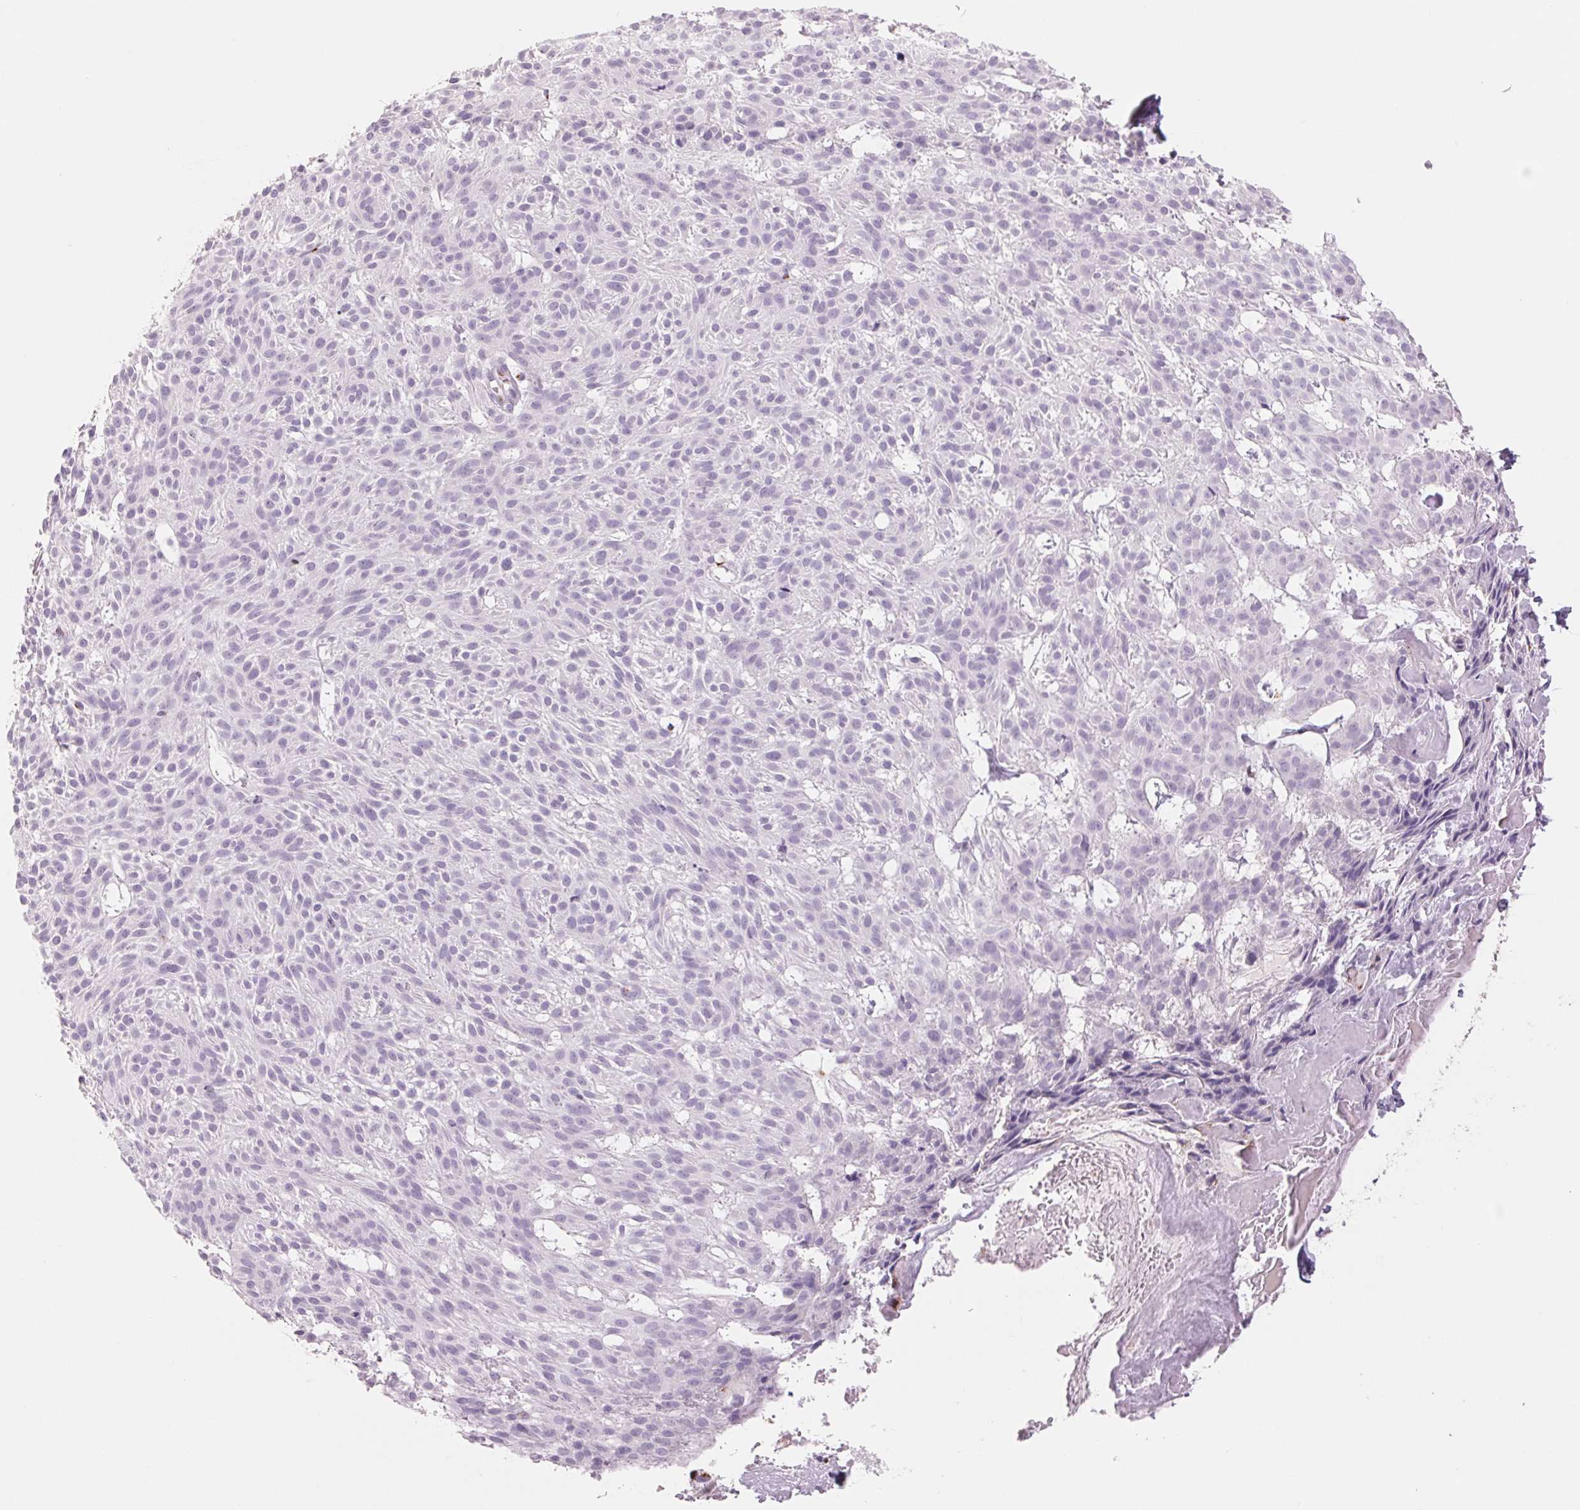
{"staining": {"intensity": "negative", "quantity": "none", "location": "none"}, "tissue": "skin cancer", "cell_type": "Tumor cells", "image_type": "cancer", "snomed": [{"axis": "morphology", "description": "Basal cell carcinoma"}, {"axis": "topography", "description": "Skin"}], "caption": "High magnification brightfield microscopy of basal cell carcinoma (skin) stained with DAB (brown) and counterstained with hematoxylin (blue): tumor cells show no significant staining.", "gene": "GALNT7", "patient": {"sex": "female", "age": 78}}